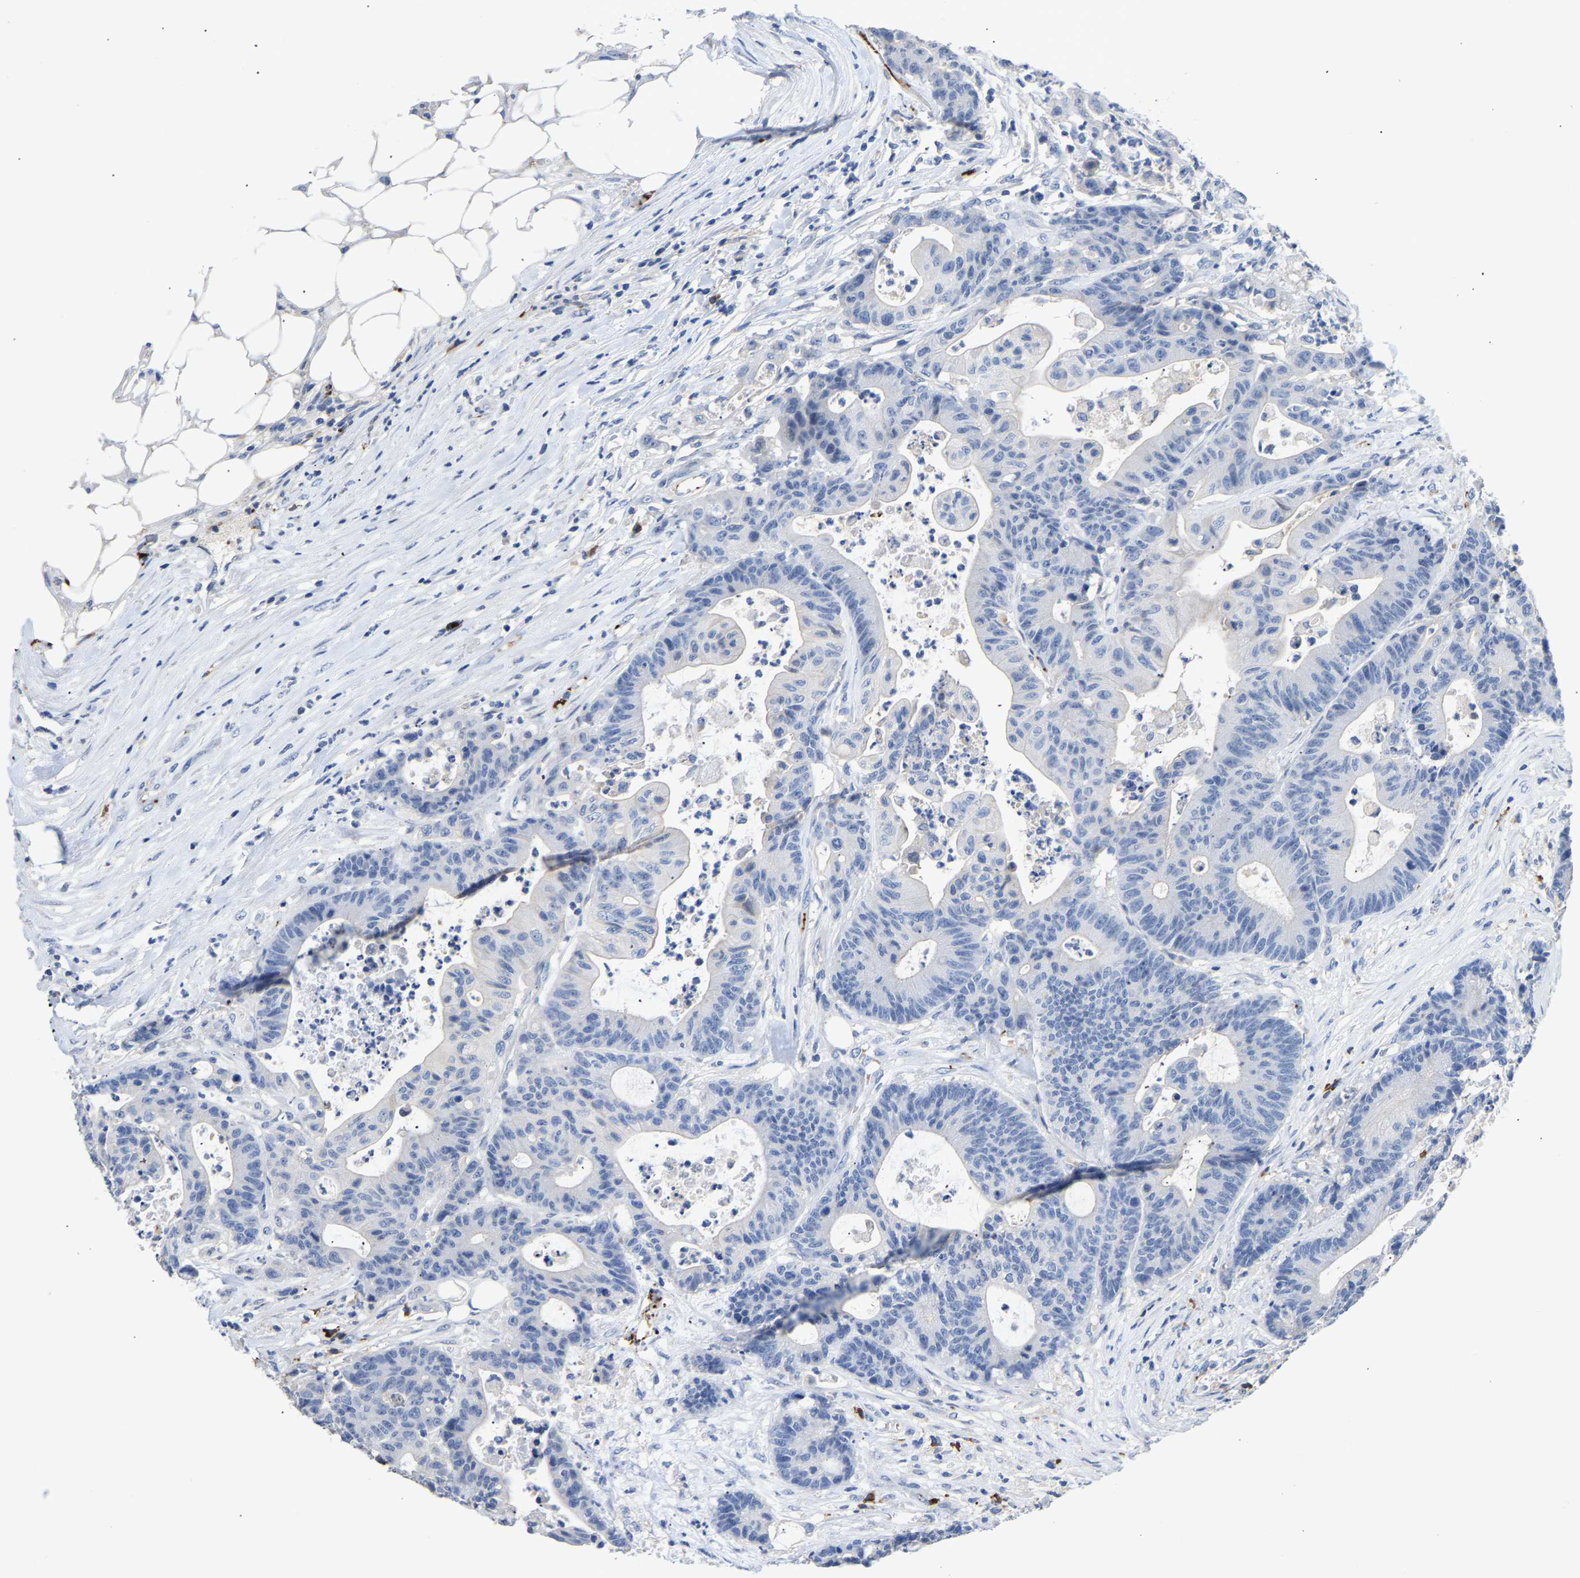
{"staining": {"intensity": "negative", "quantity": "none", "location": "none"}, "tissue": "colorectal cancer", "cell_type": "Tumor cells", "image_type": "cancer", "snomed": [{"axis": "morphology", "description": "Adenocarcinoma, NOS"}, {"axis": "topography", "description": "Colon"}], "caption": "The histopathology image displays no staining of tumor cells in colorectal cancer (adenocarcinoma).", "gene": "FGF18", "patient": {"sex": "female", "age": 84}}